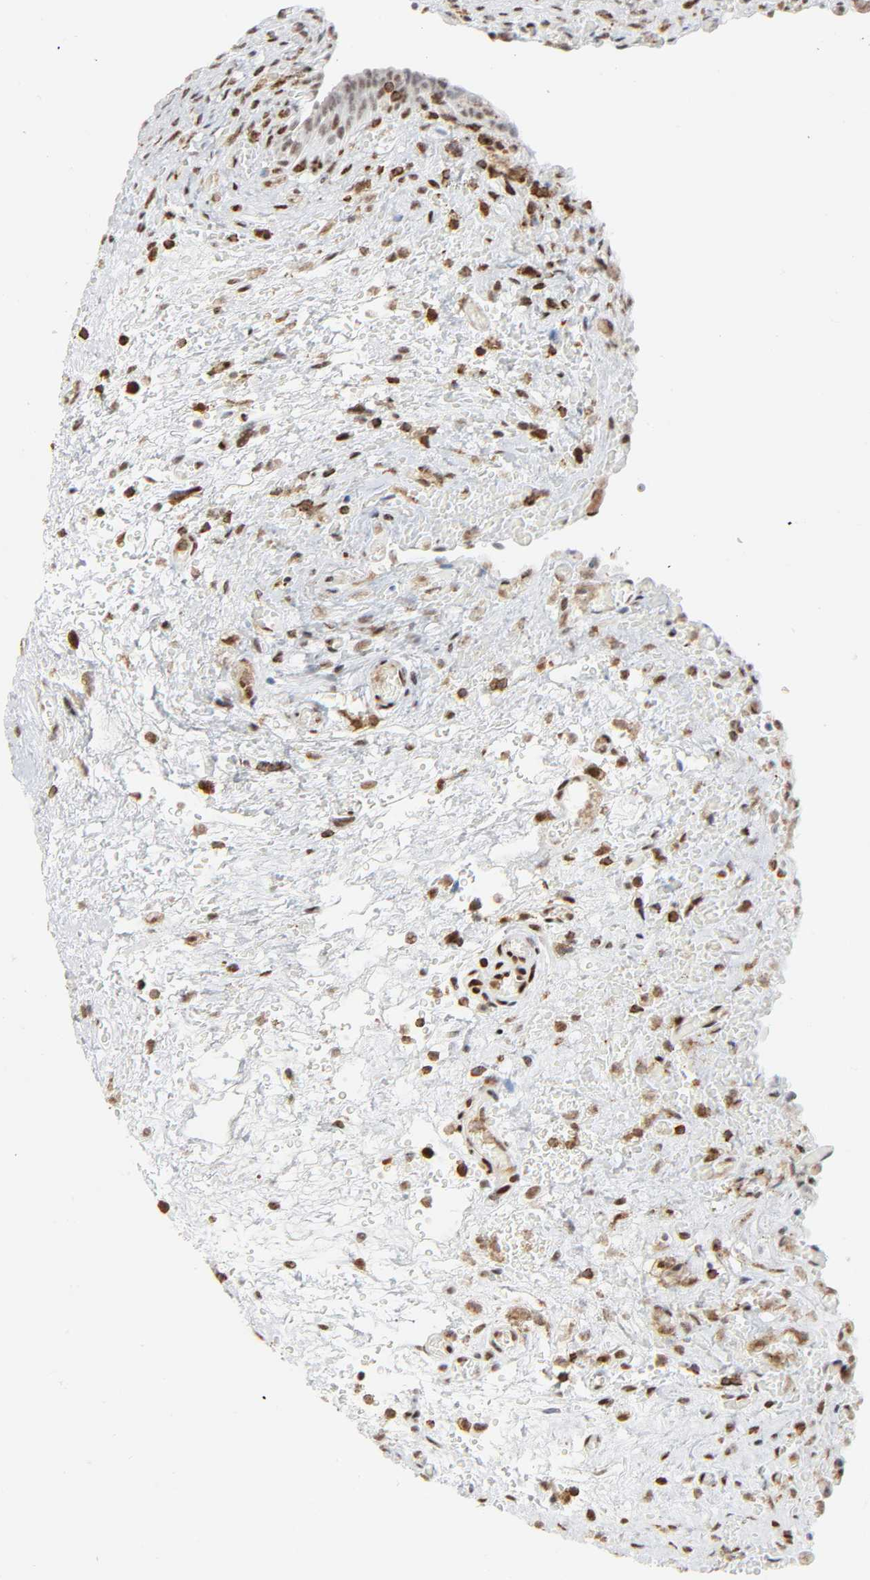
{"staining": {"intensity": "moderate", "quantity": "25%-75%", "location": "nuclear"}, "tissue": "urinary bladder", "cell_type": "Urothelial cells", "image_type": "normal", "snomed": [{"axis": "morphology", "description": "Normal tissue, NOS"}, {"axis": "morphology", "description": "Dysplasia, NOS"}, {"axis": "topography", "description": "Urinary bladder"}], "caption": "The micrograph demonstrates a brown stain indicating the presence of a protein in the nuclear of urothelial cells in urinary bladder.", "gene": "WAS", "patient": {"sex": "male", "age": 35}}